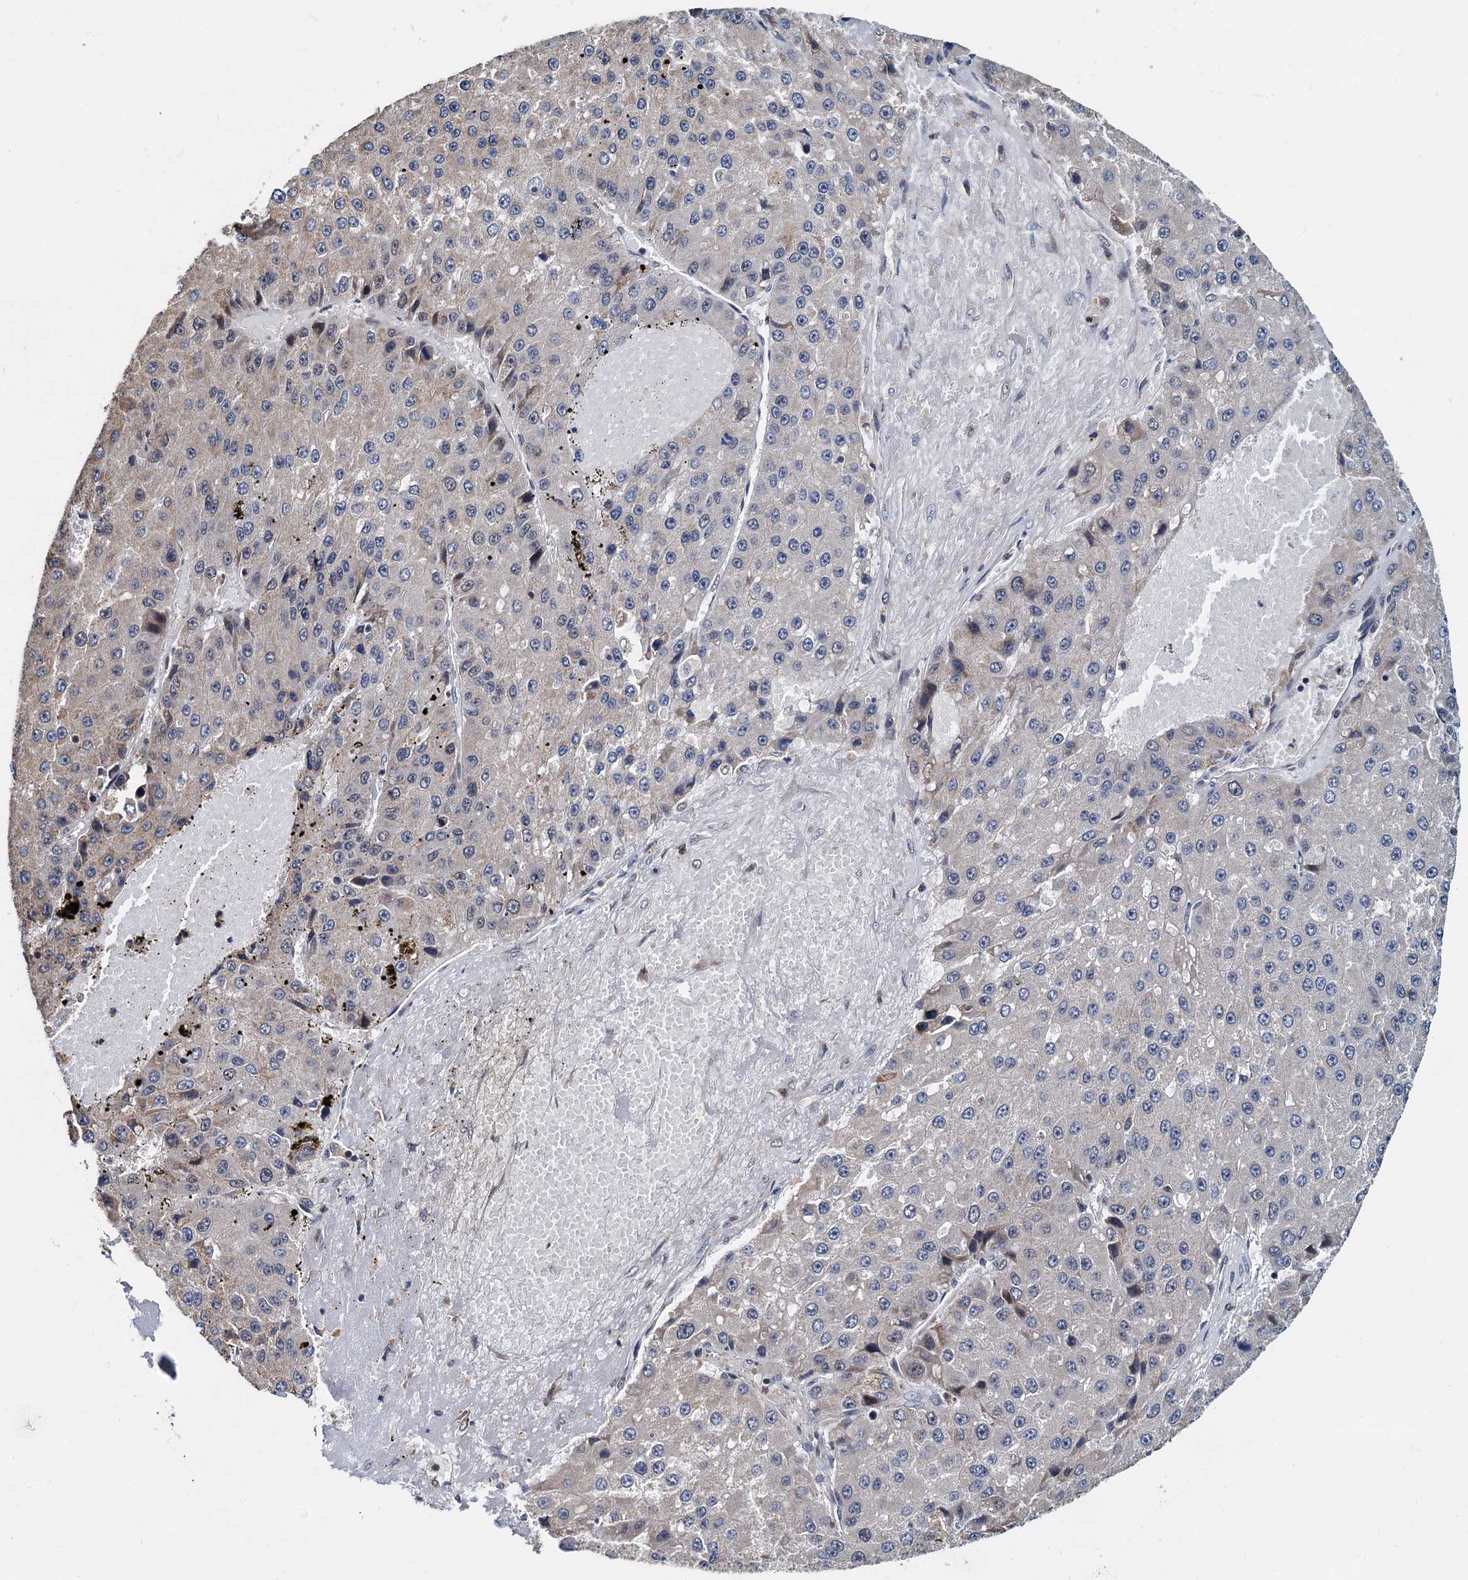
{"staining": {"intensity": "weak", "quantity": "<25%", "location": "cytoplasmic/membranous"}, "tissue": "liver cancer", "cell_type": "Tumor cells", "image_type": "cancer", "snomed": [{"axis": "morphology", "description": "Carcinoma, Hepatocellular, NOS"}, {"axis": "topography", "description": "Liver"}], "caption": "High magnification brightfield microscopy of liver hepatocellular carcinoma stained with DAB (3,3'-diaminobenzidine) (brown) and counterstained with hematoxylin (blue): tumor cells show no significant positivity.", "gene": "MCMBP", "patient": {"sex": "female", "age": 73}}